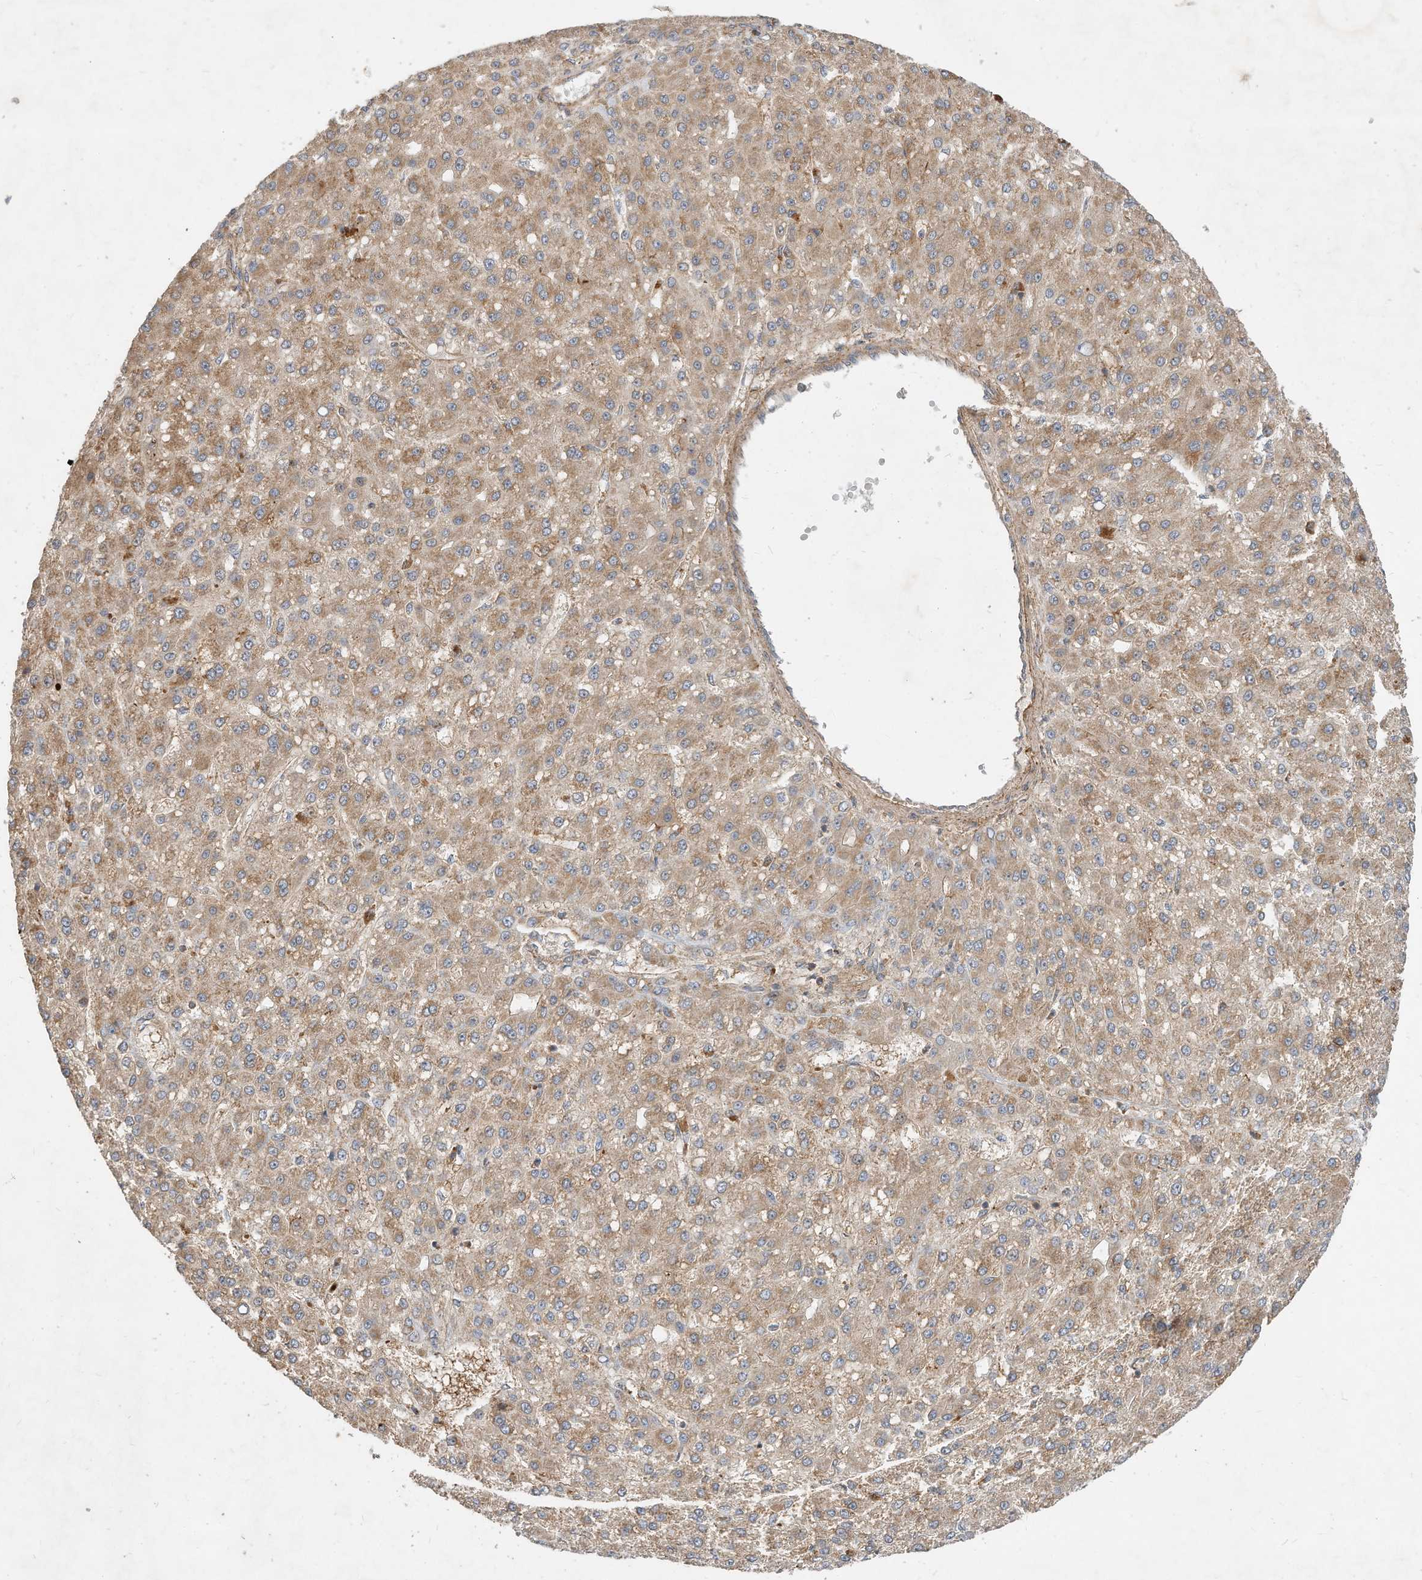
{"staining": {"intensity": "moderate", "quantity": ">75%", "location": "cytoplasmic/membranous"}, "tissue": "liver cancer", "cell_type": "Tumor cells", "image_type": "cancer", "snomed": [{"axis": "morphology", "description": "Carcinoma, Hepatocellular, NOS"}, {"axis": "topography", "description": "Liver"}], "caption": "Liver cancer (hepatocellular carcinoma) stained for a protein exhibits moderate cytoplasmic/membranous positivity in tumor cells.", "gene": "CPAMD8", "patient": {"sex": "male", "age": 67}}